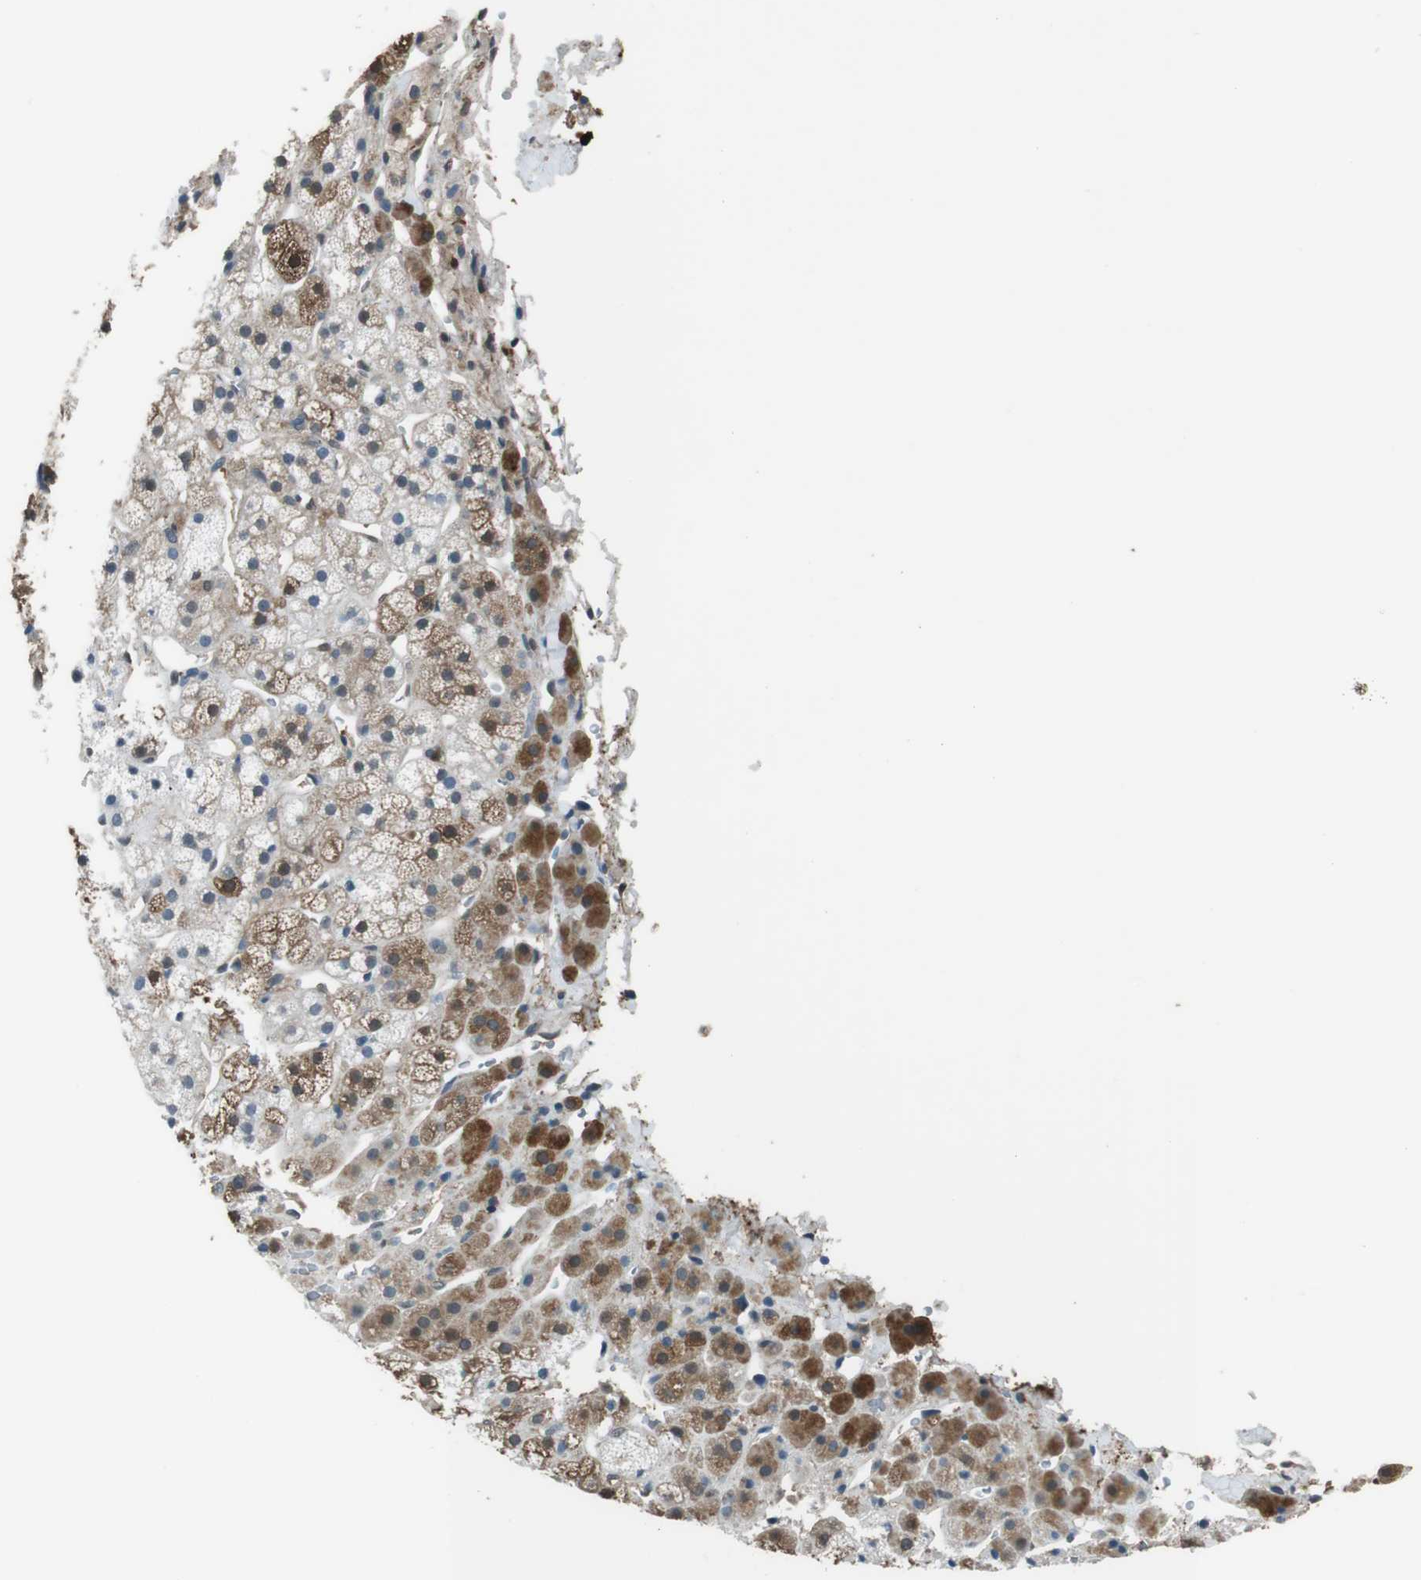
{"staining": {"intensity": "moderate", "quantity": ">75%", "location": "cytoplasmic/membranous"}, "tissue": "adrenal gland", "cell_type": "Glandular cells", "image_type": "normal", "snomed": [{"axis": "morphology", "description": "Normal tissue, NOS"}, {"axis": "topography", "description": "Adrenal gland"}], "caption": "This photomicrograph displays unremarkable adrenal gland stained with immunohistochemistry to label a protein in brown. The cytoplasmic/membranous of glandular cells show moderate positivity for the protein. Nuclei are counter-stained blue.", "gene": "TWSG1", "patient": {"sex": "male", "age": 56}}